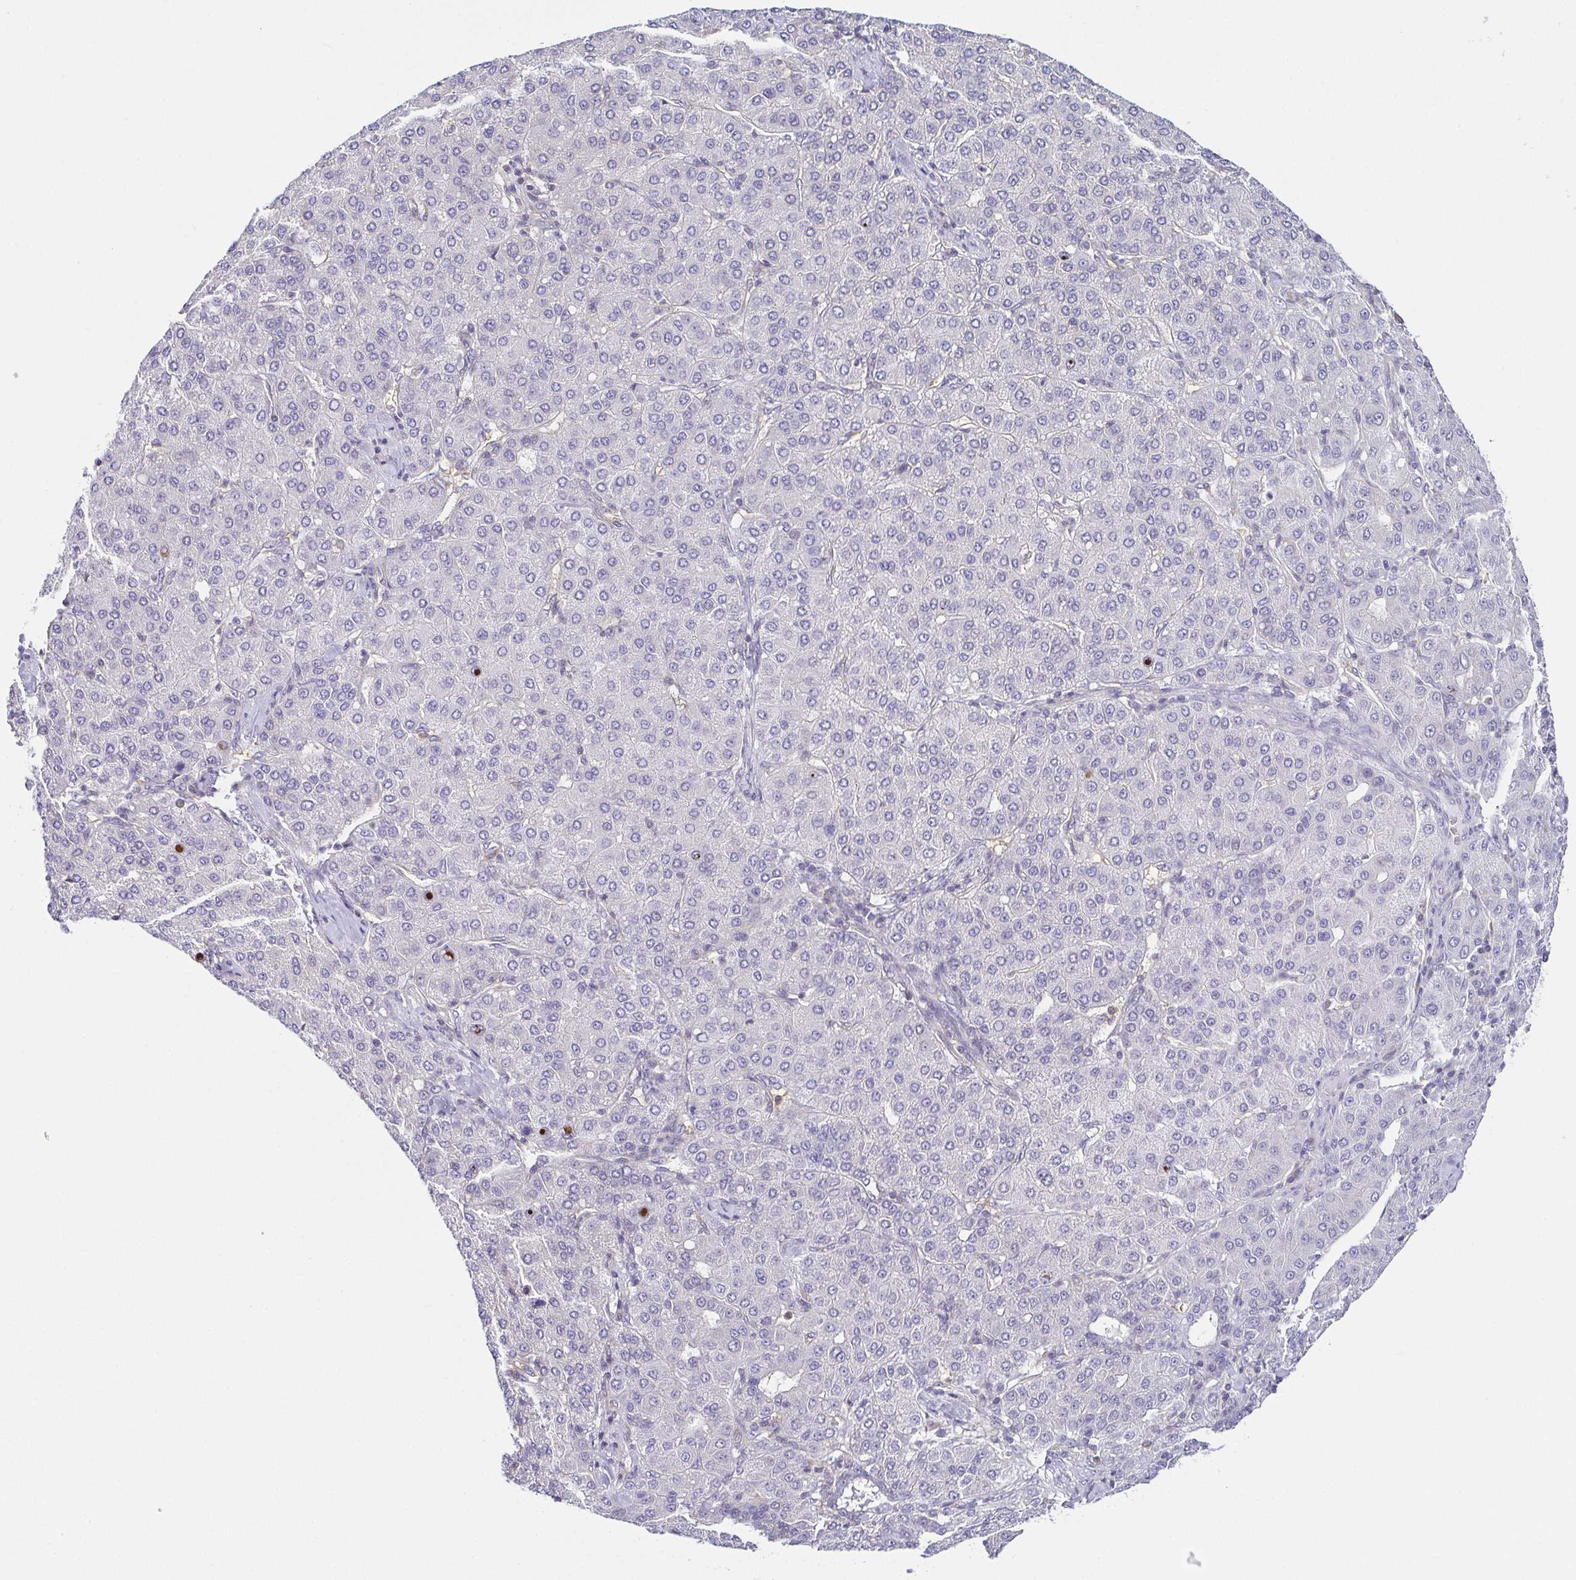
{"staining": {"intensity": "negative", "quantity": "none", "location": "none"}, "tissue": "liver cancer", "cell_type": "Tumor cells", "image_type": "cancer", "snomed": [{"axis": "morphology", "description": "Carcinoma, Hepatocellular, NOS"}, {"axis": "topography", "description": "Liver"}], "caption": "Tumor cells show no significant staining in hepatocellular carcinoma (liver).", "gene": "FAM162B", "patient": {"sex": "male", "age": 65}}